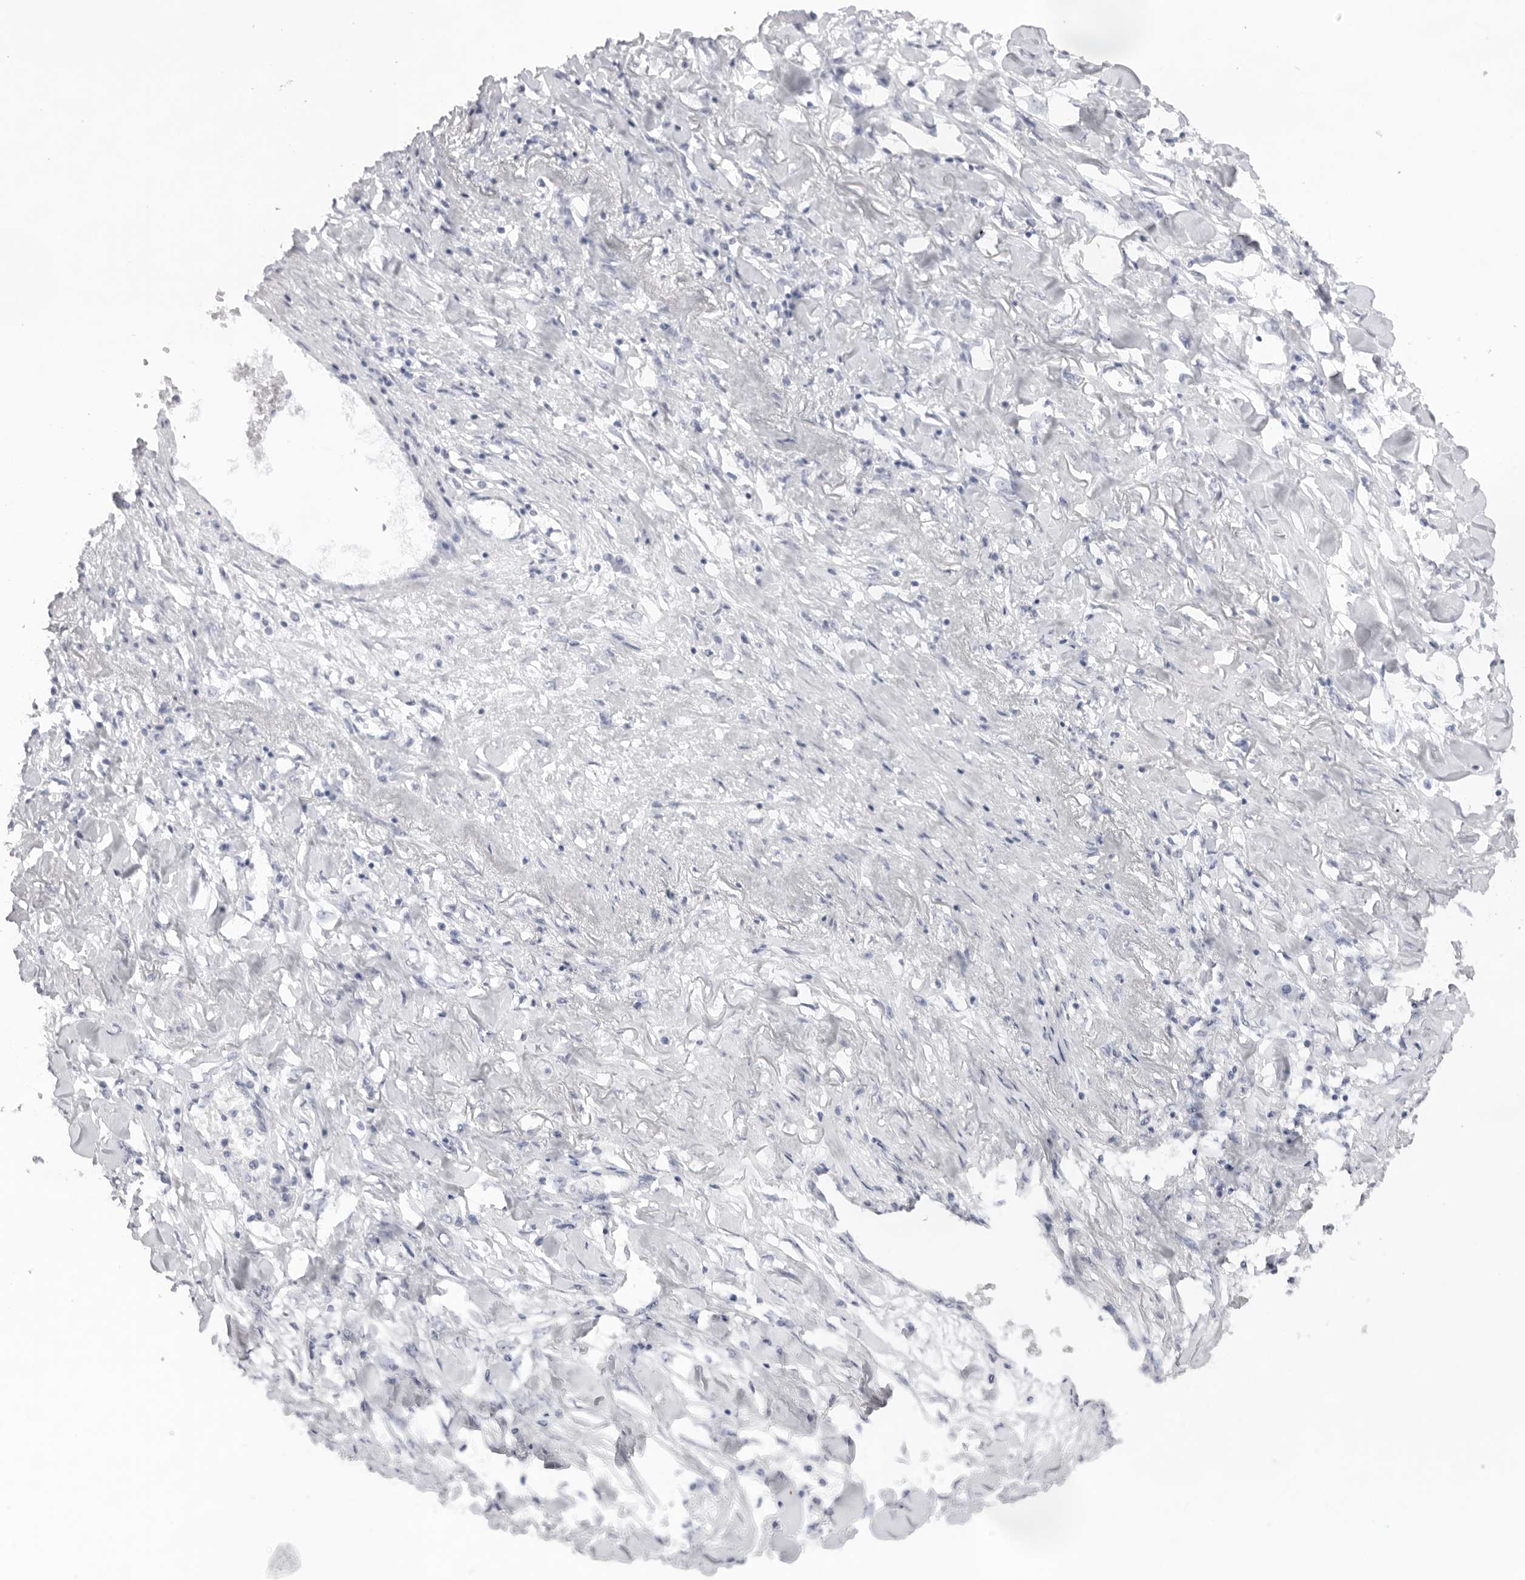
{"staining": {"intensity": "negative", "quantity": "none", "location": "none"}, "tissue": "lung cancer", "cell_type": "Tumor cells", "image_type": "cancer", "snomed": [{"axis": "morphology", "description": "Squamous cell carcinoma, NOS"}, {"axis": "topography", "description": "Lung"}], "caption": "This is an immunohistochemistry micrograph of squamous cell carcinoma (lung). There is no staining in tumor cells.", "gene": "KLK12", "patient": {"sex": "female", "age": 63}}